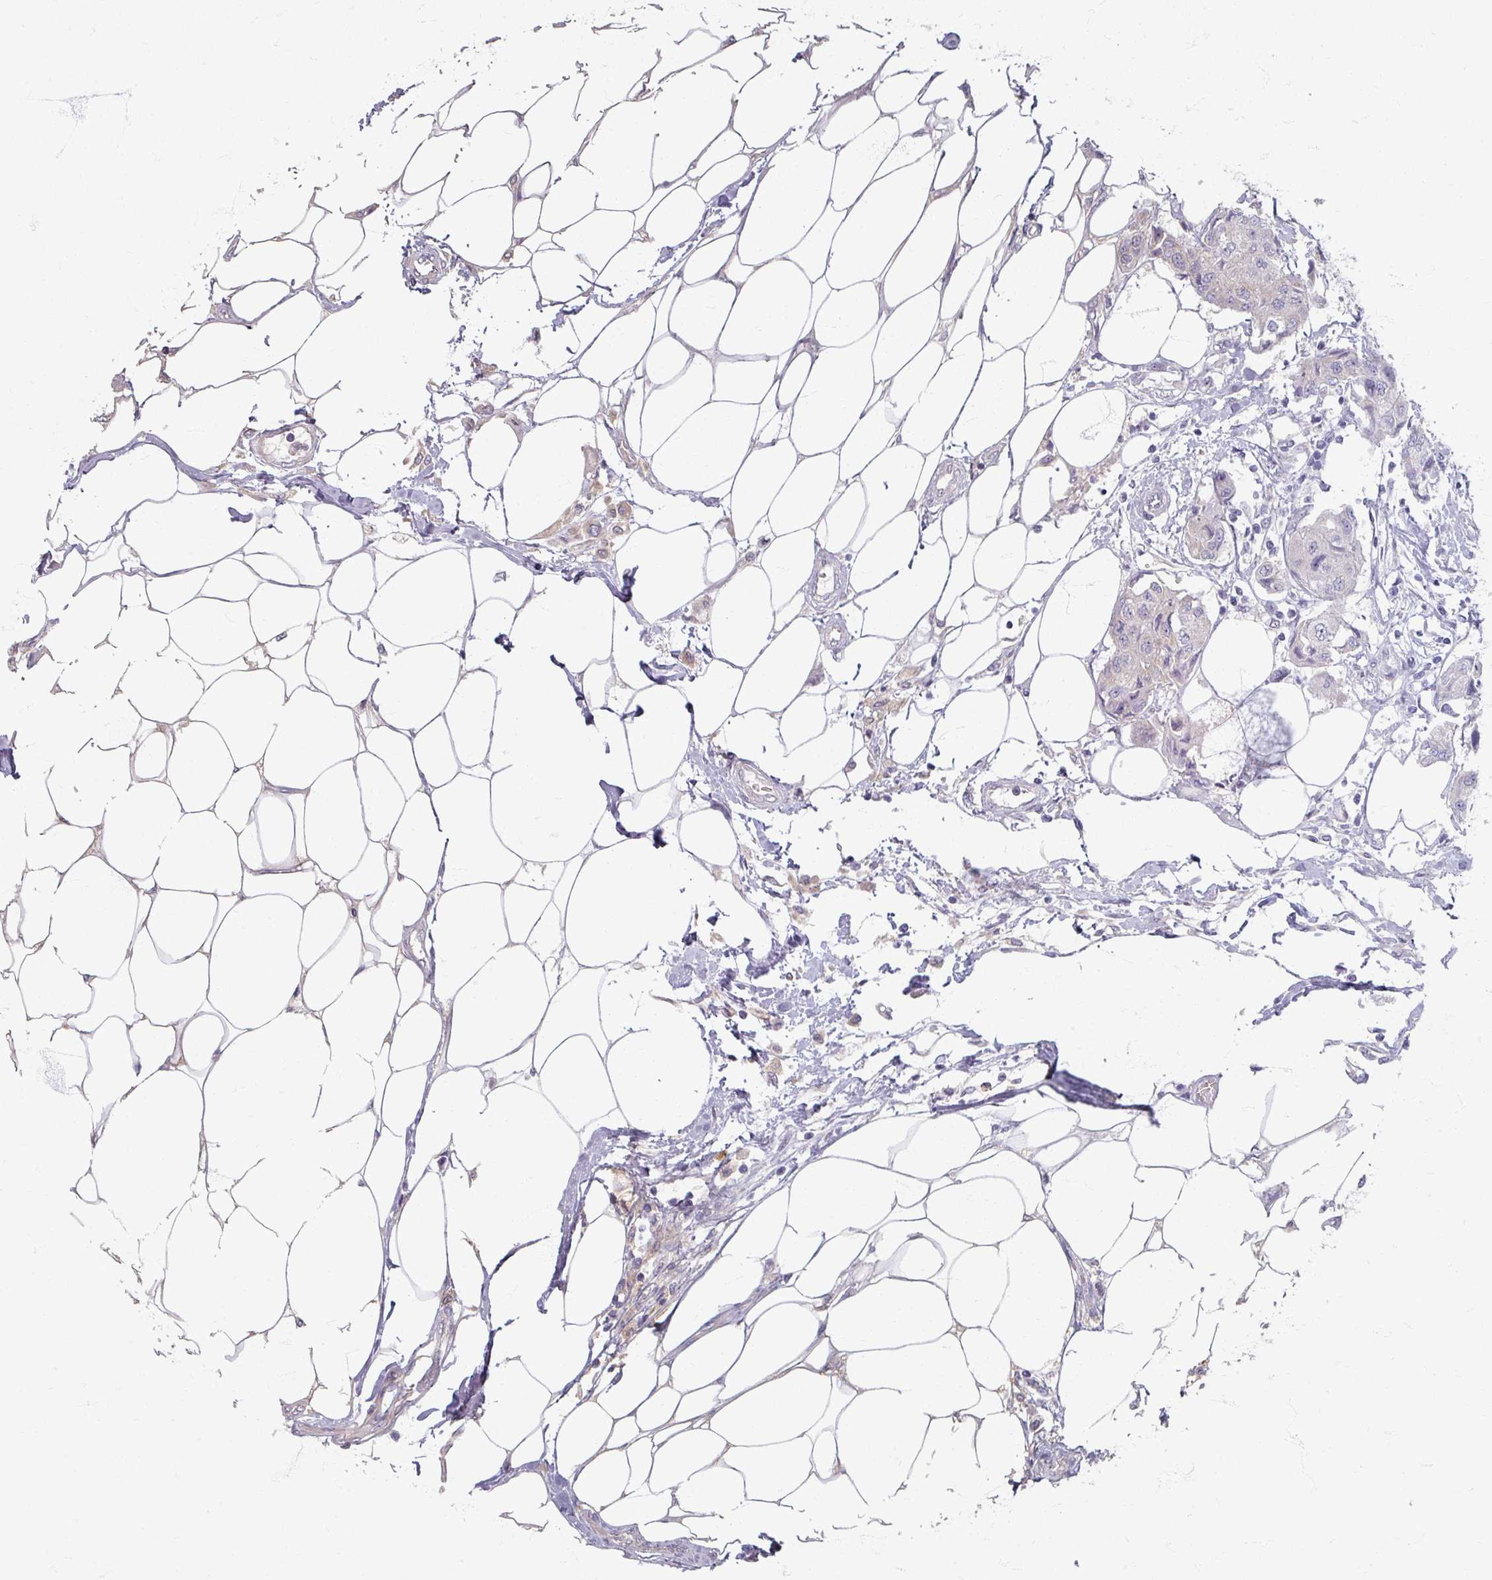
{"staining": {"intensity": "weak", "quantity": "25%-75%", "location": "cytoplasmic/membranous"}, "tissue": "breast cancer", "cell_type": "Tumor cells", "image_type": "cancer", "snomed": [{"axis": "morphology", "description": "Duct carcinoma"}, {"axis": "topography", "description": "Breast"}, {"axis": "topography", "description": "Lymph node"}], "caption": "A histopathology image of breast cancer stained for a protein shows weak cytoplasmic/membranous brown staining in tumor cells.", "gene": "STAM", "patient": {"sex": "female", "age": 80}}